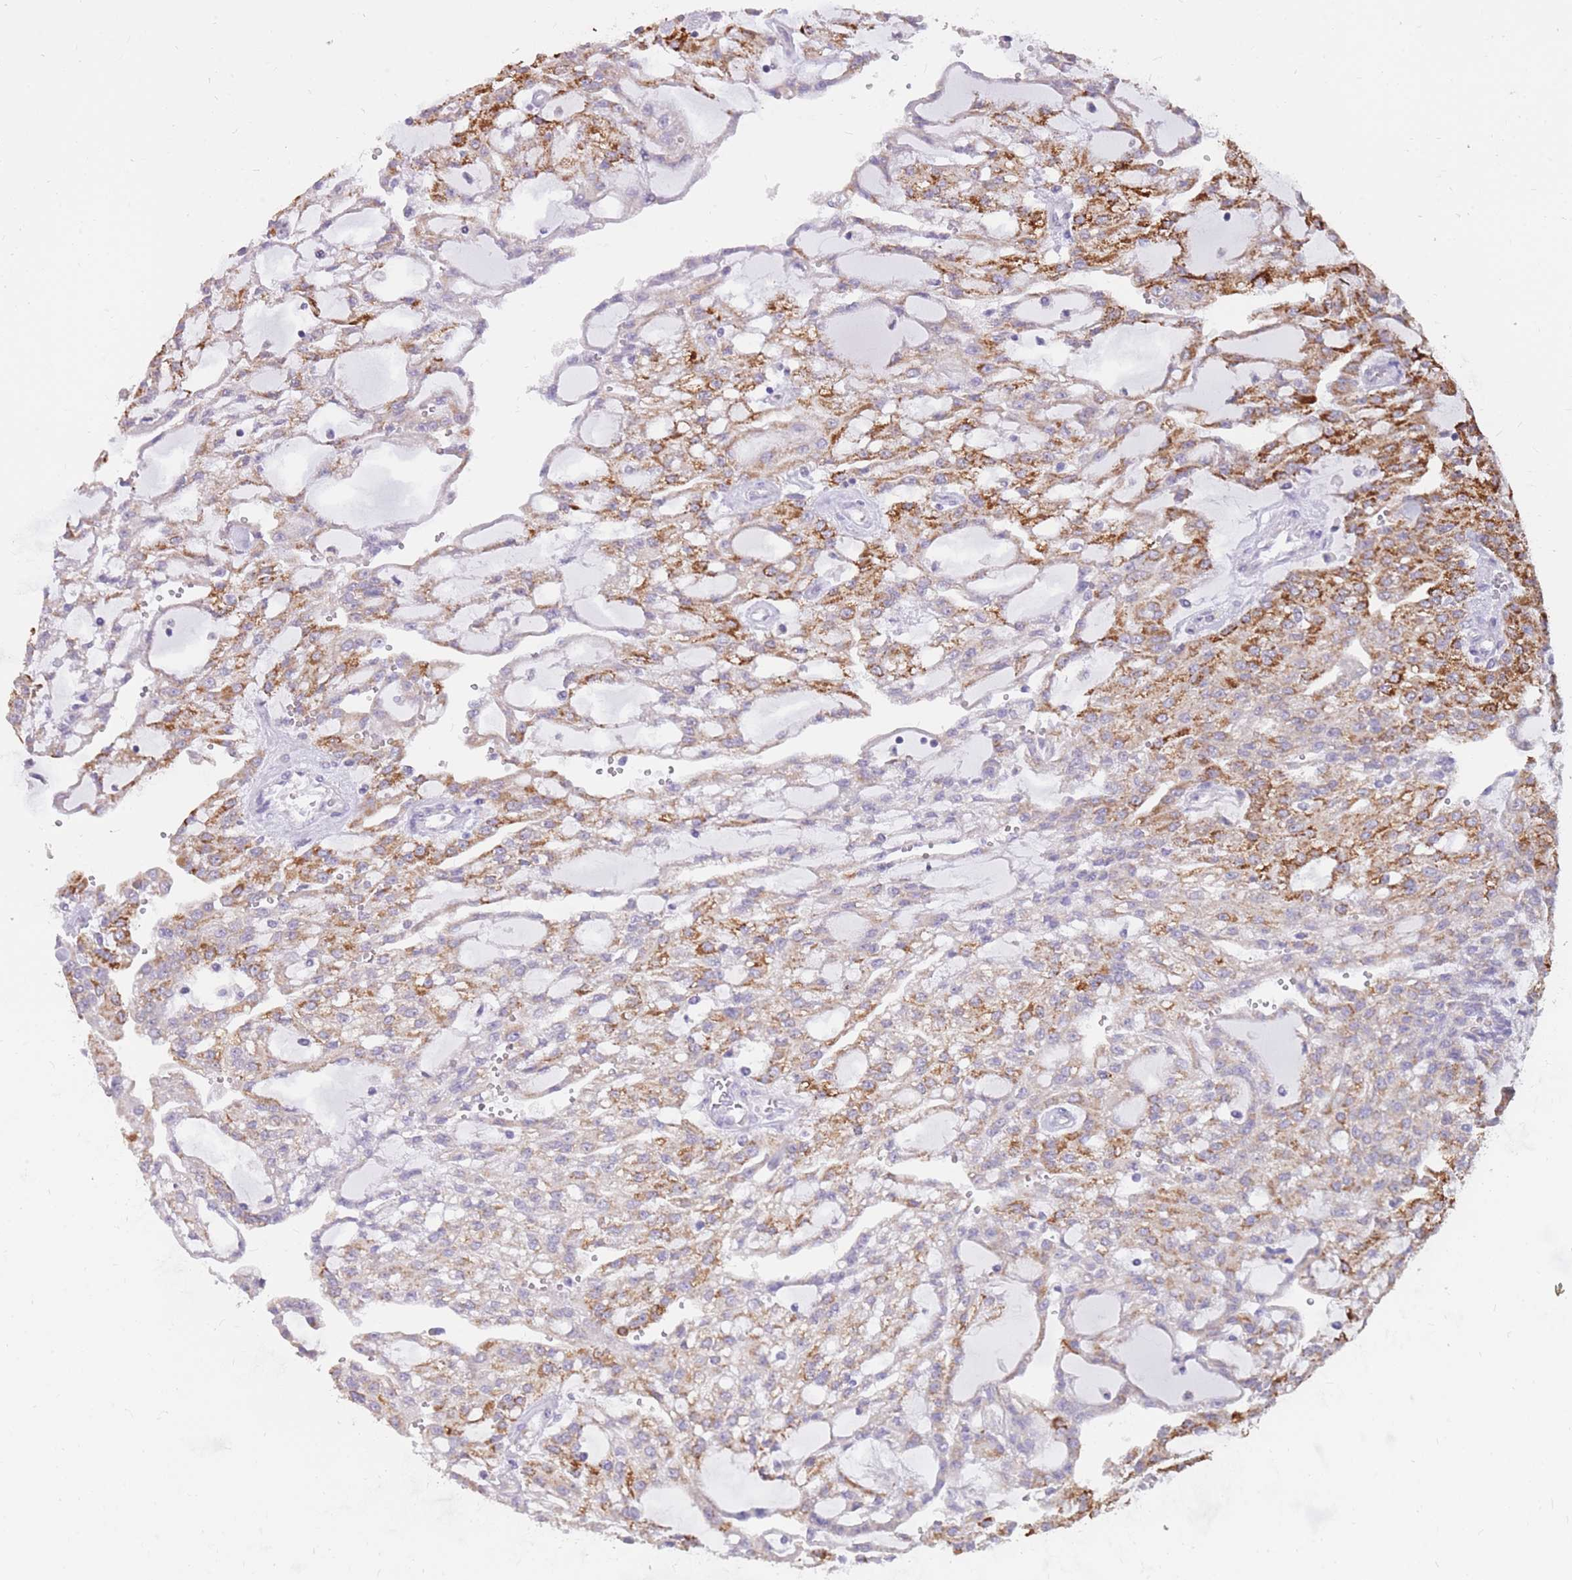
{"staining": {"intensity": "moderate", "quantity": "25%-75%", "location": "cytoplasmic/membranous"}, "tissue": "renal cancer", "cell_type": "Tumor cells", "image_type": "cancer", "snomed": [{"axis": "morphology", "description": "Adenocarcinoma, NOS"}, {"axis": "topography", "description": "Kidney"}], "caption": "Renal cancer tissue reveals moderate cytoplasmic/membranous positivity in about 25%-75% of tumor cells", "gene": "RNF170", "patient": {"sex": "male", "age": 63}}